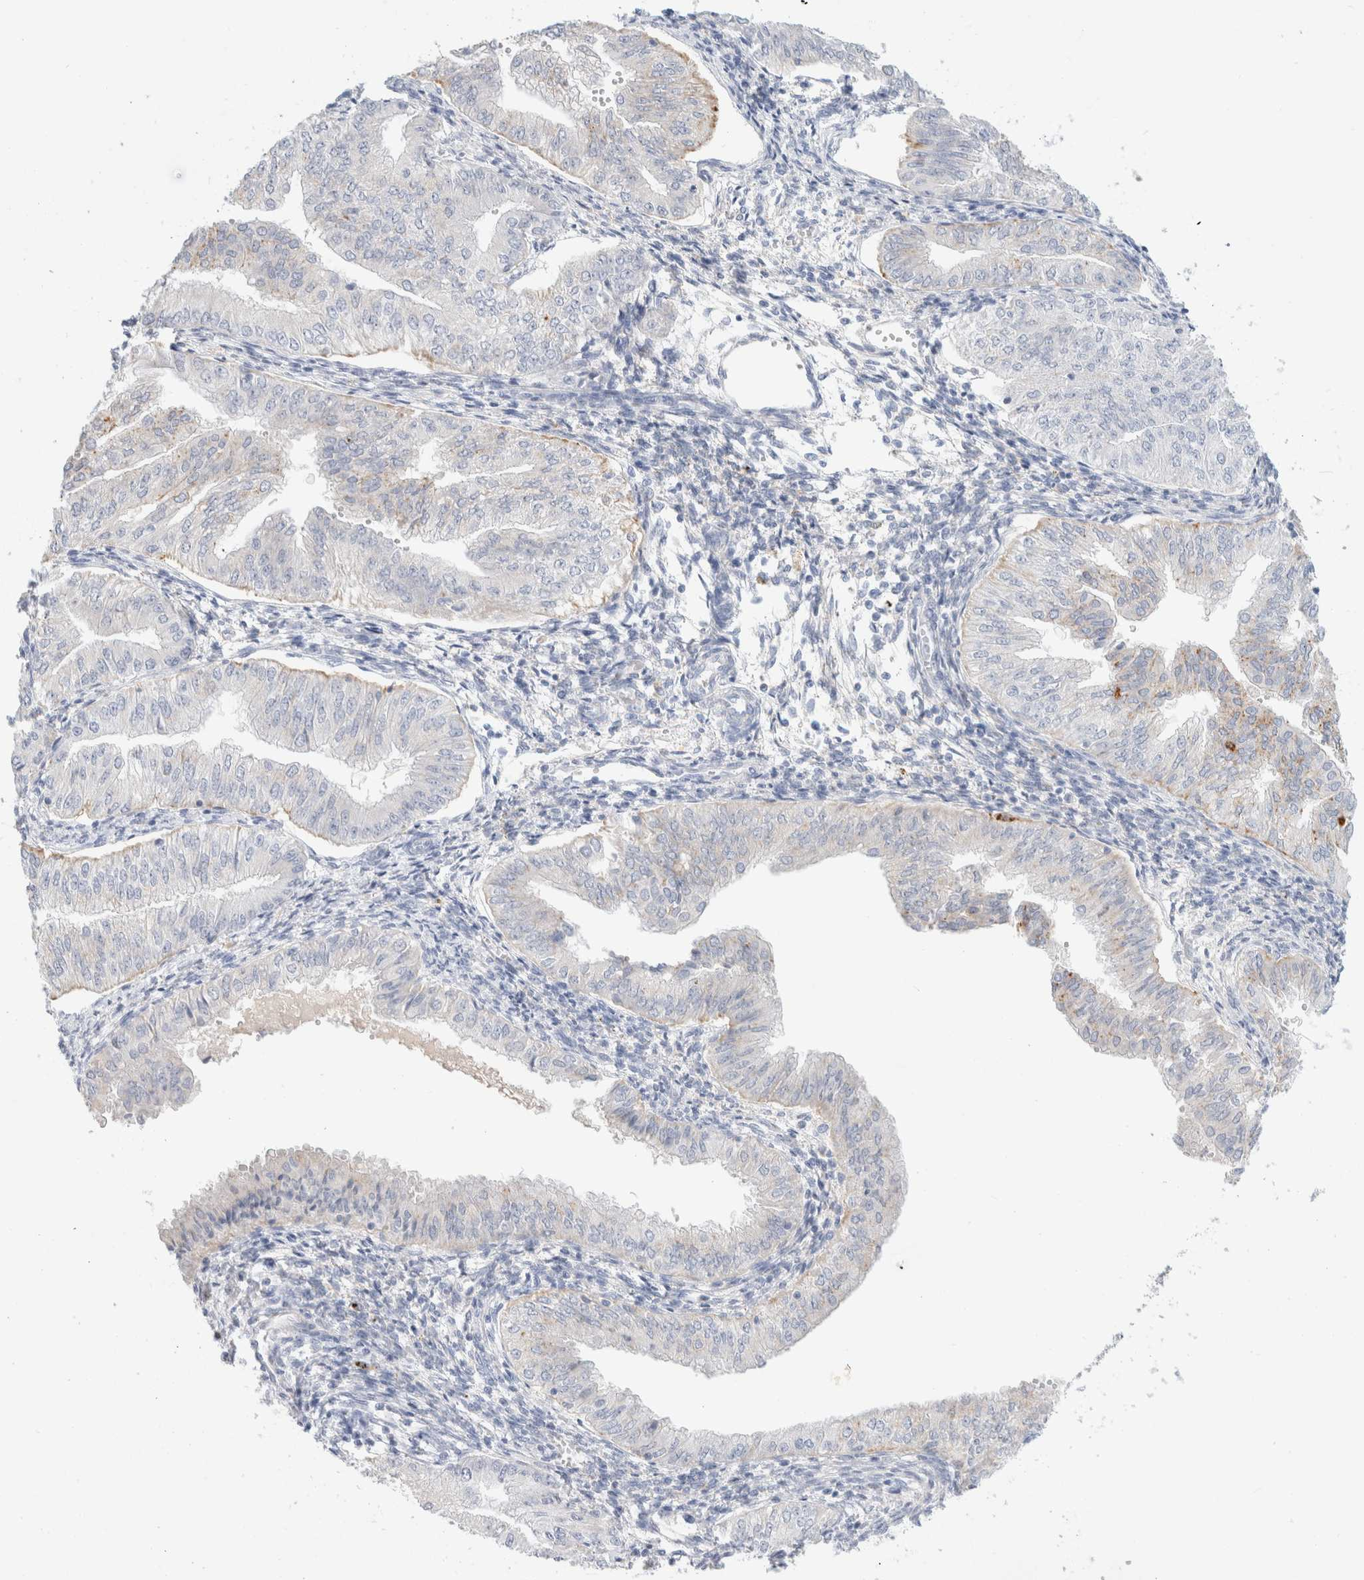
{"staining": {"intensity": "moderate", "quantity": "<25%", "location": "cytoplasmic/membranous"}, "tissue": "endometrial cancer", "cell_type": "Tumor cells", "image_type": "cancer", "snomed": [{"axis": "morphology", "description": "Normal tissue, NOS"}, {"axis": "morphology", "description": "Adenocarcinoma, NOS"}, {"axis": "topography", "description": "Endometrium"}], "caption": "Immunohistochemistry (IHC) (DAB (3,3'-diaminobenzidine)) staining of endometrial cancer shows moderate cytoplasmic/membranous protein positivity in about <25% of tumor cells. Nuclei are stained in blue.", "gene": "CPQ", "patient": {"sex": "female", "age": 53}}